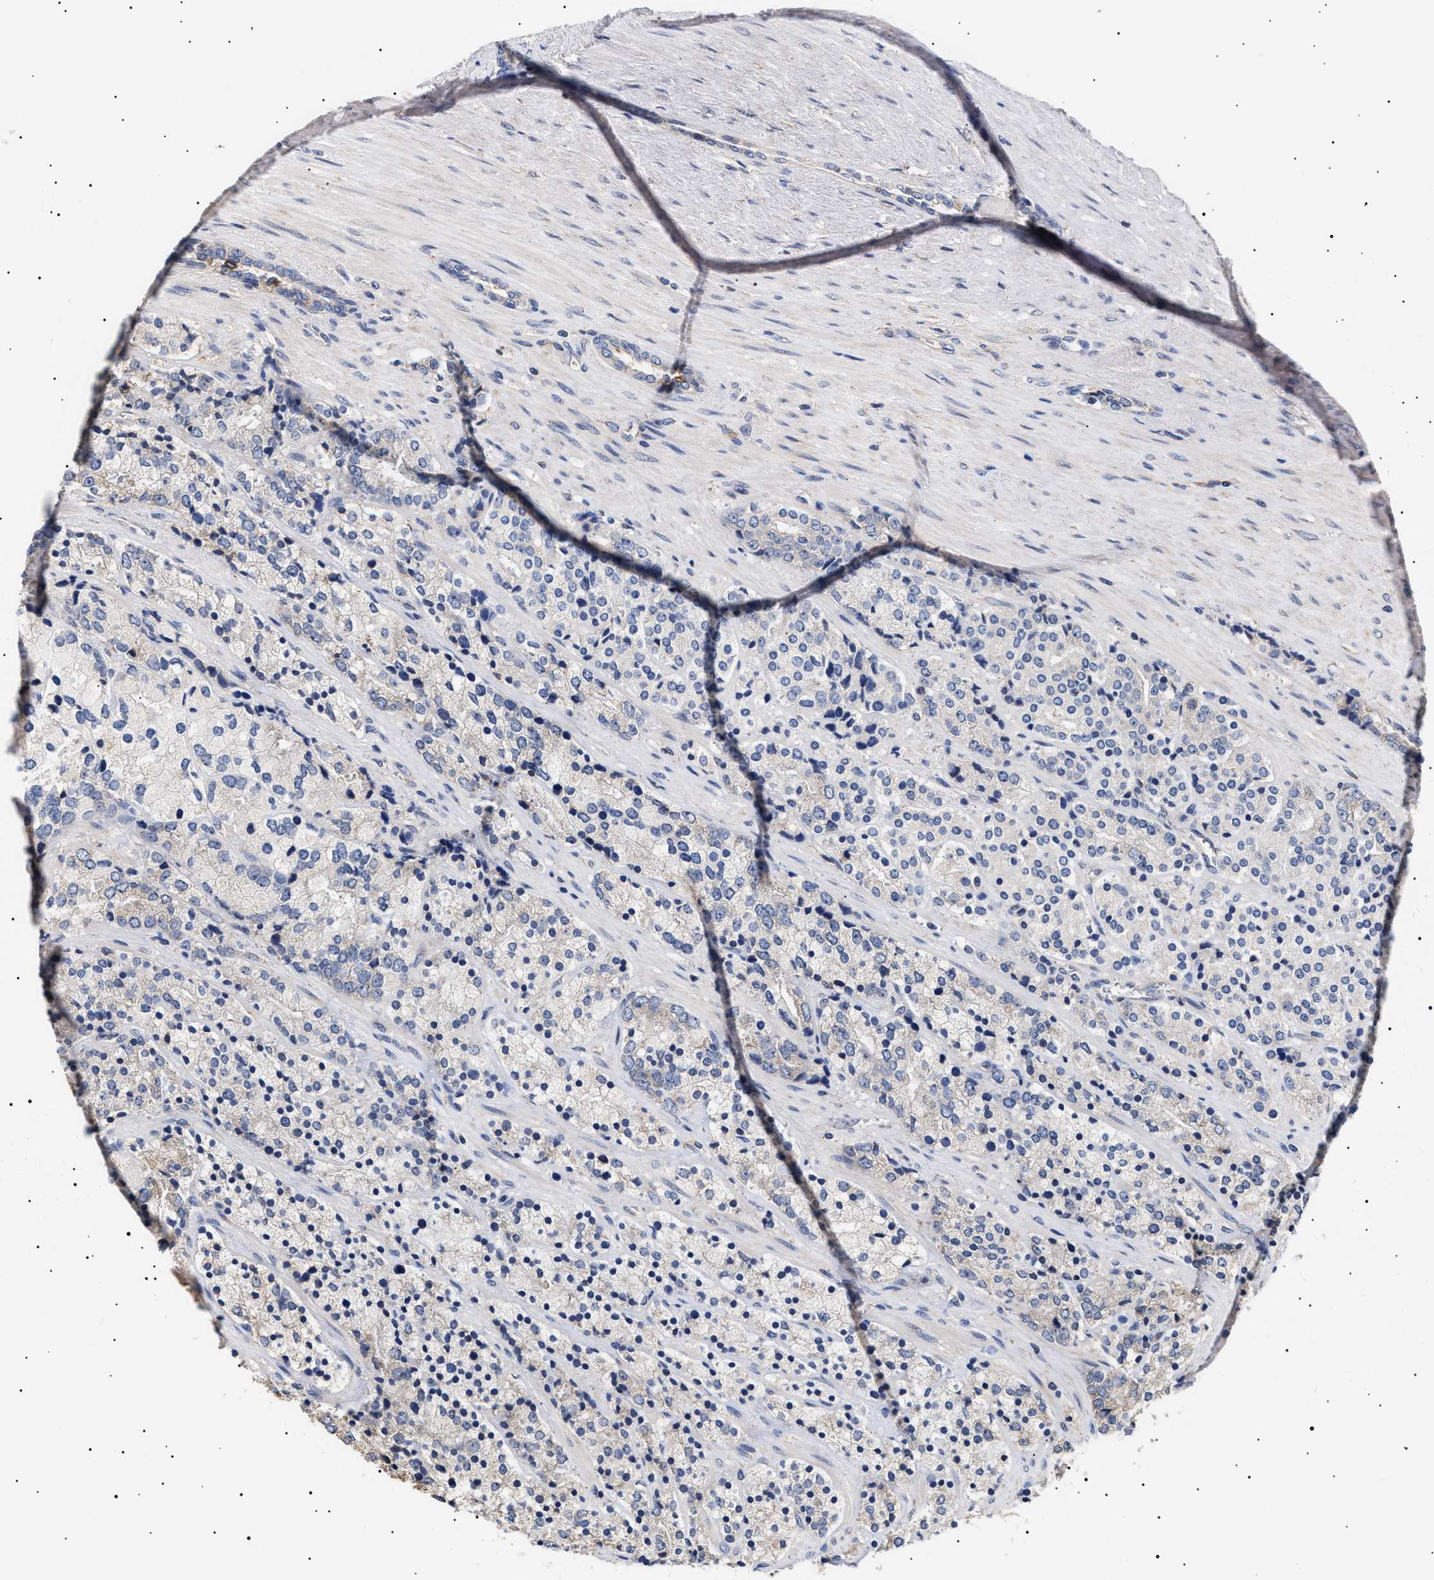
{"staining": {"intensity": "moderate", "quantity": "<25%", "location": "cytoplasmic/membranous"}, "tissue": "prostate cancer", "cell_type": "Tumor cells", "image_type": "cancer", "snomed": [{"axis": "morphology", "description": "Adenocarcinoma, High grade"}, {"axis": "topography", "description": "Prostate"}], "caption": "Immunohistochemical staining of human prostate adenocarcinoma (high-grade) displays moderate cytoplasmic/membranous protein expression in approximately <25% of tumor cells.", "gene": "KRBA1", "patient": {"sex": "male", "age": 71}}